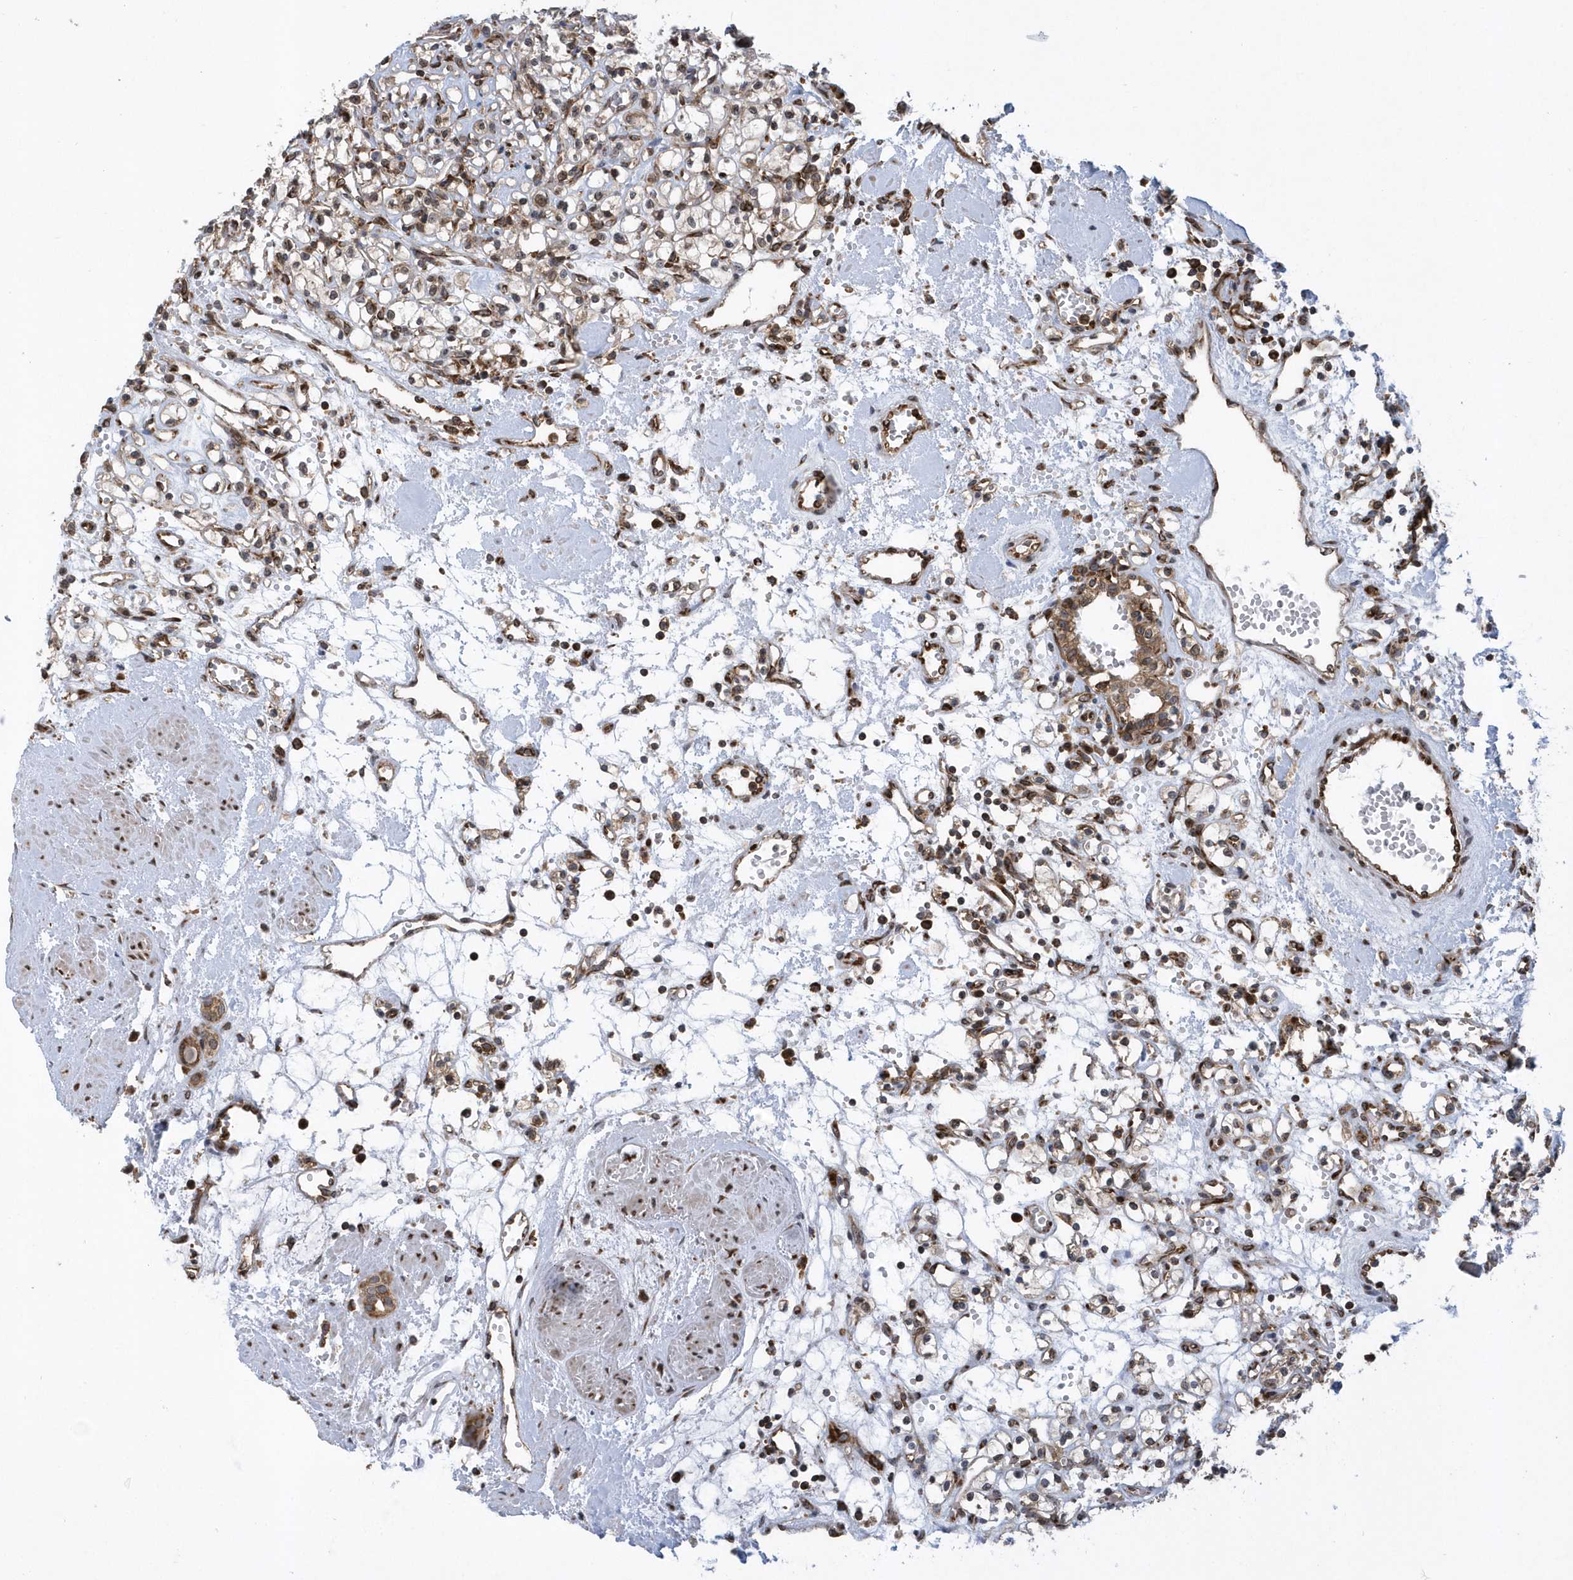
{"staining": {"intensity": "weak", "quantity": "<25%", "location": "cytoplasmic/membranous"}, "tissue": "renal cancer", "cell_type": "Tumor cells", "image_type": "cancer", "snomed": [{"axis": "morphology", "description": "Adenocarcinoma, NOS"}, {"axis": "topography", "description": "Kidney"}], "caption": "There is no significant staining in tumor cells of renal cancer (adenocarcinoma). (DAB immunohistochemistry with hematoxylin counter stain).", "gene": "PHF1", "patient": {"sex": "female", "age": 59}}